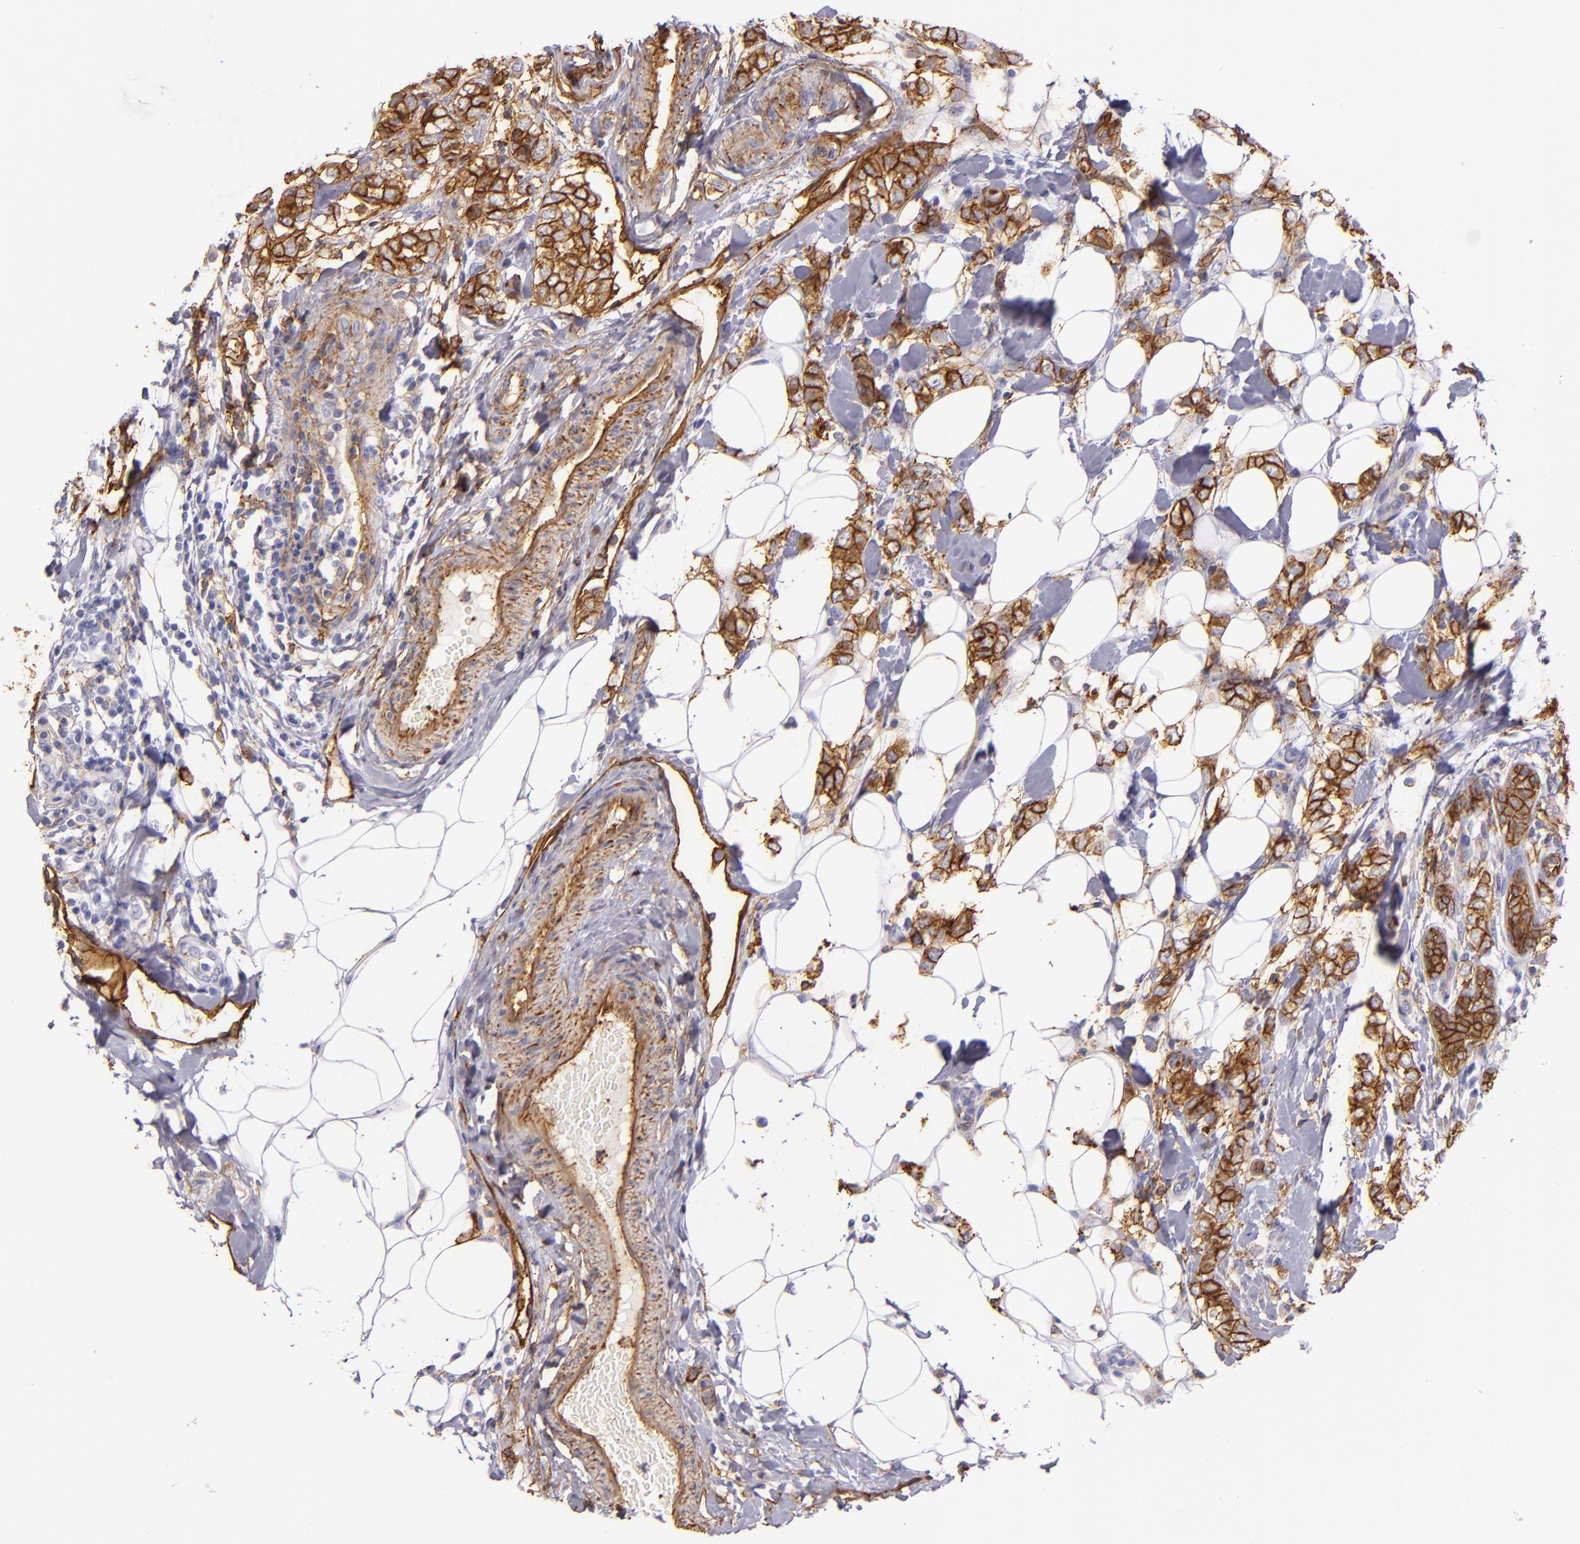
{"staining": {"intensity": "strong", "quantity": ">75%", "location": "cytoplasmic/membranous"}, "tissue": "breast cancer", "cell_type": "Tumor cells", "image_type": "cancer", "snomed": [{"axis": "morphology", "description": "Normal tissue, NOS"}, {"axis": "morphology", "description": "Lobular carcinoma"}, {"axis": "topography", "description": "Breast"}], "caption": "Protein expression analysis of human lobular carcinoma (breast) reveals strong cytoplasmic/membranous staining in about >75% of tumor cells.", "gene": "CD9", "patient": {"sex": "female", "age": 47}}